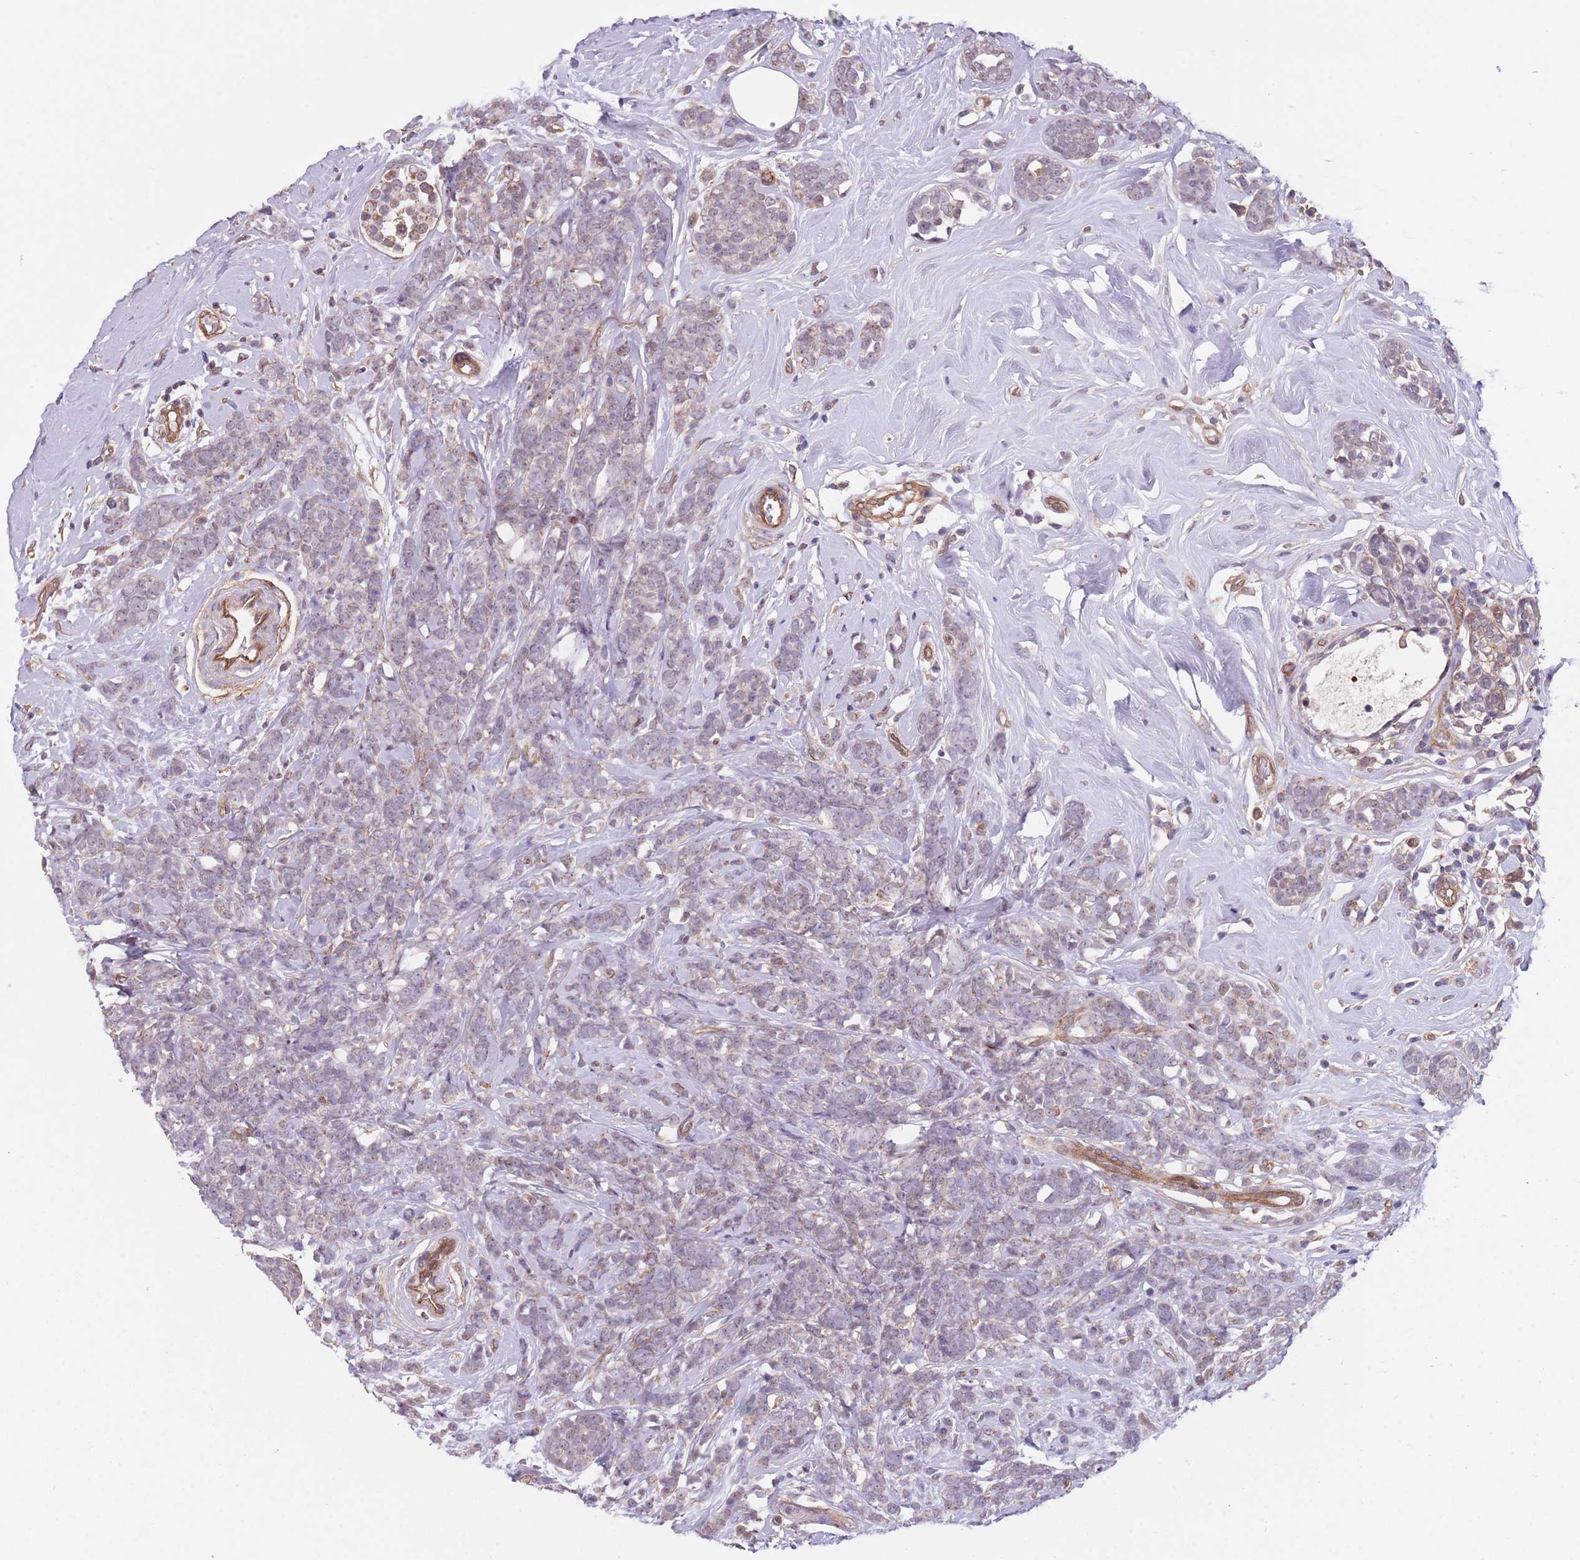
{"staining": {"intensity": "negative", "quantity": "none", "location": "none"}, "tissue": "breast cancer", "cell_type": "Tumor cells", "image_type": "cancer", "snomed": [{"axis": "morphology", "description": "Lobular carcinoma"}, {"axis": "topography", "description": "Breast"}], "caption": "Tumor cells show no significant staining in lobular carcinoma (breast). (DAB IHC, high magnification).", "gene": "CREBZF", "patient": {"sex": "female", "age": 58}}